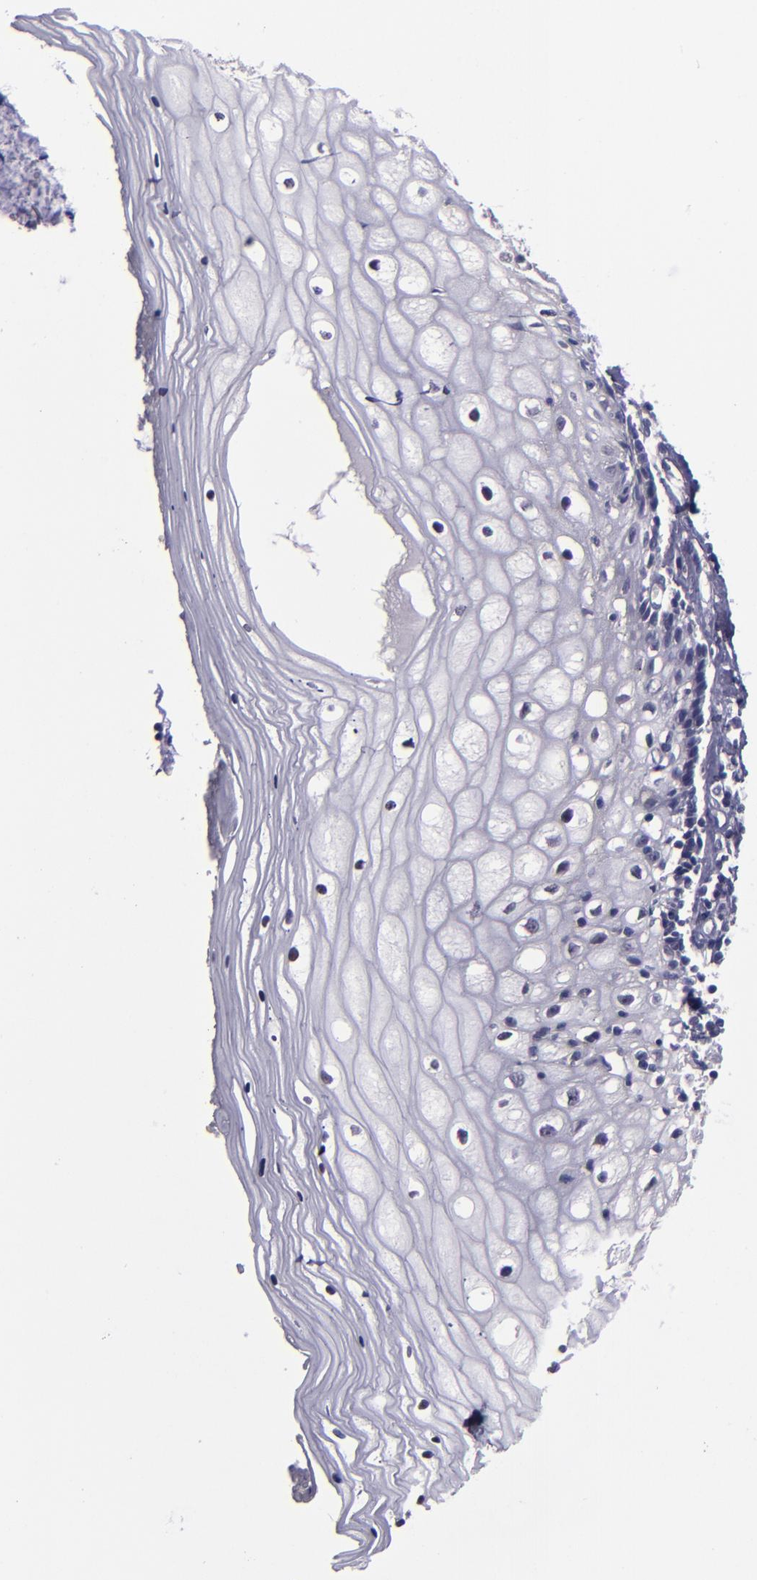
{"staining": {"intensity": "negative", "quantity": "none", "location": "none"}, "tissue": "vagina", "cell_type": "Squamous epithelial cells", "image_type": "normal", "snomed": [{"axis": "morphology", "description": "Normal tissue, NOS"}, {"axis": "topography", "description": "Vagina"}], "caption": "A histopathology image of vagina stained for a protein demonstrates no brown staining in squamous epithelial cells.", "gene": "CEBPE", "patient": {"sex": "female", "age": 46}}